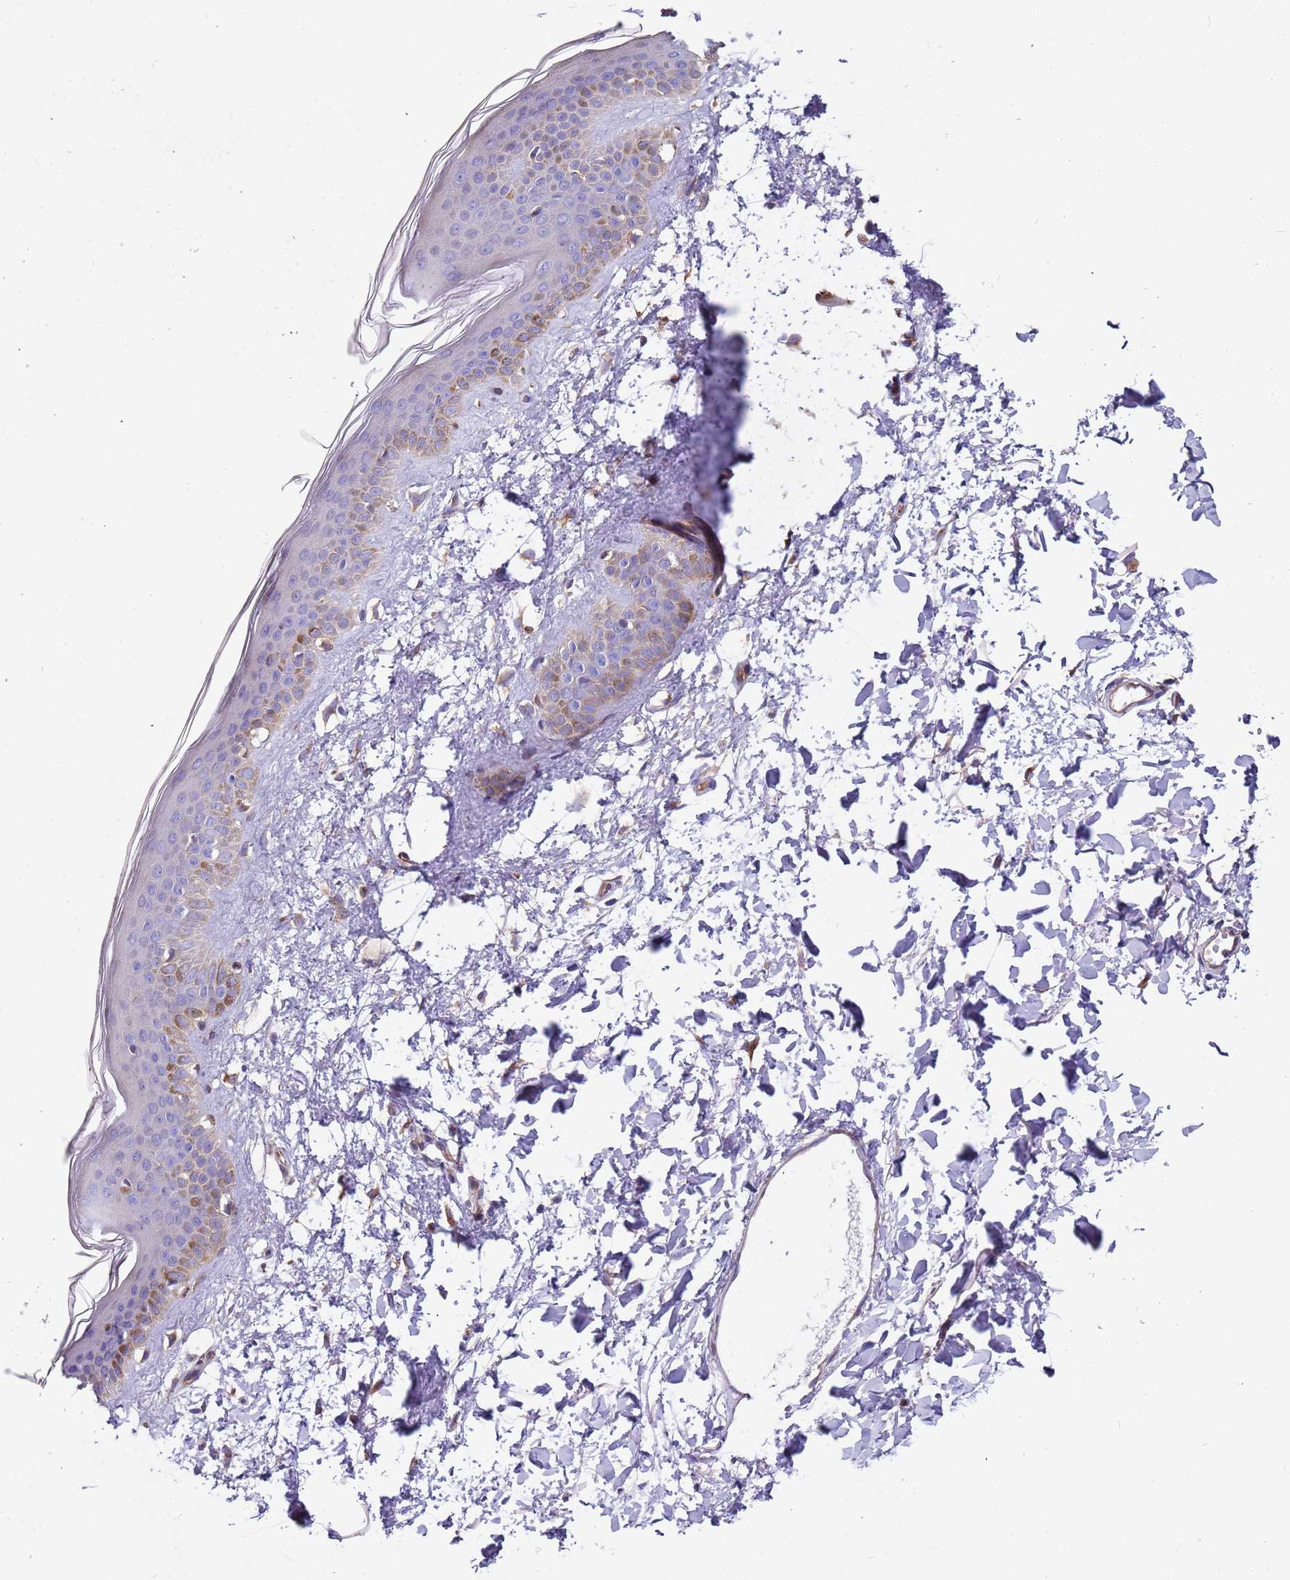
{"staining": {"intensity": "negative", "quantity": "none", "location": "none"}, "tissue": "skin", "cell_type": "Fibroblasts", "image_type": "normal", "snomed": [{"axis": "morphology", "description": "Normal tissue, NOS"}, {"axis": "topography", "description": "Skin"}], "caption": "Immunohistochemistry (IHC) histopathology image of benign skin: skin stained with DAB (3,3'-diaminobenzidine) exhibits no significant protein expression in fibroblasts.", "gene": "LAMB4", "patient": {"sex": "female", "age": 58}}